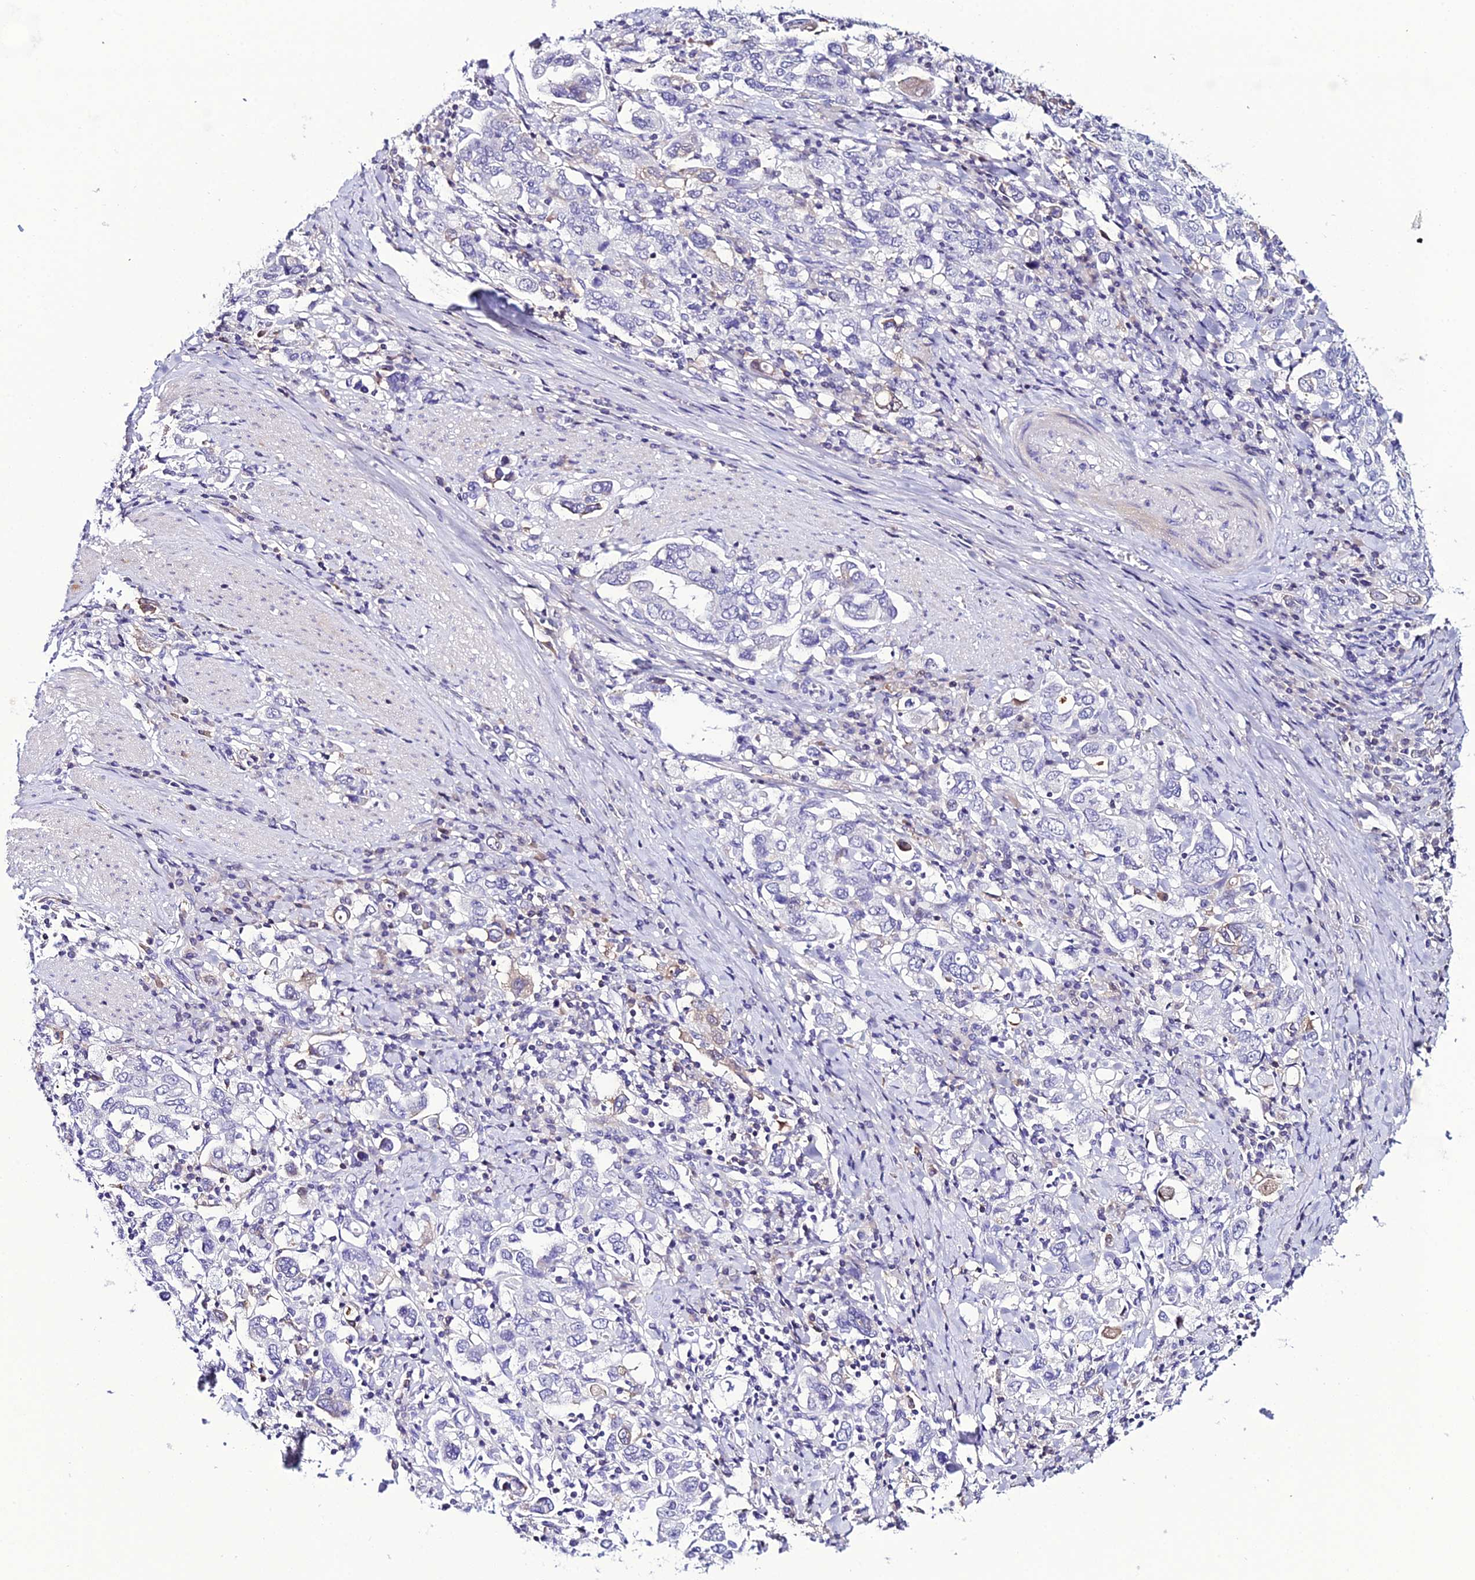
{"staining": {"intensity": "negative", "quantity": "none", "location": "none"}, "tissue": "stomach cancer", "cell_type": "Tumor cells", "image_type": "cancer", "snomed": [{"axis": "morphology", "description": "Adenocarcinoma, NOS"}, {"axis": "topography", "description": "Stomach, upper"}], "caption": "An immunohistochemistry micrograph of stomach cancer is shown. There is no staining in tumor cells of stomach cancer. (DAB immunohistochemistry (IHC) with hematoxylin counter stain).", "gene": "DEFB132", "patient": {"sex": "male", "age": 62}}